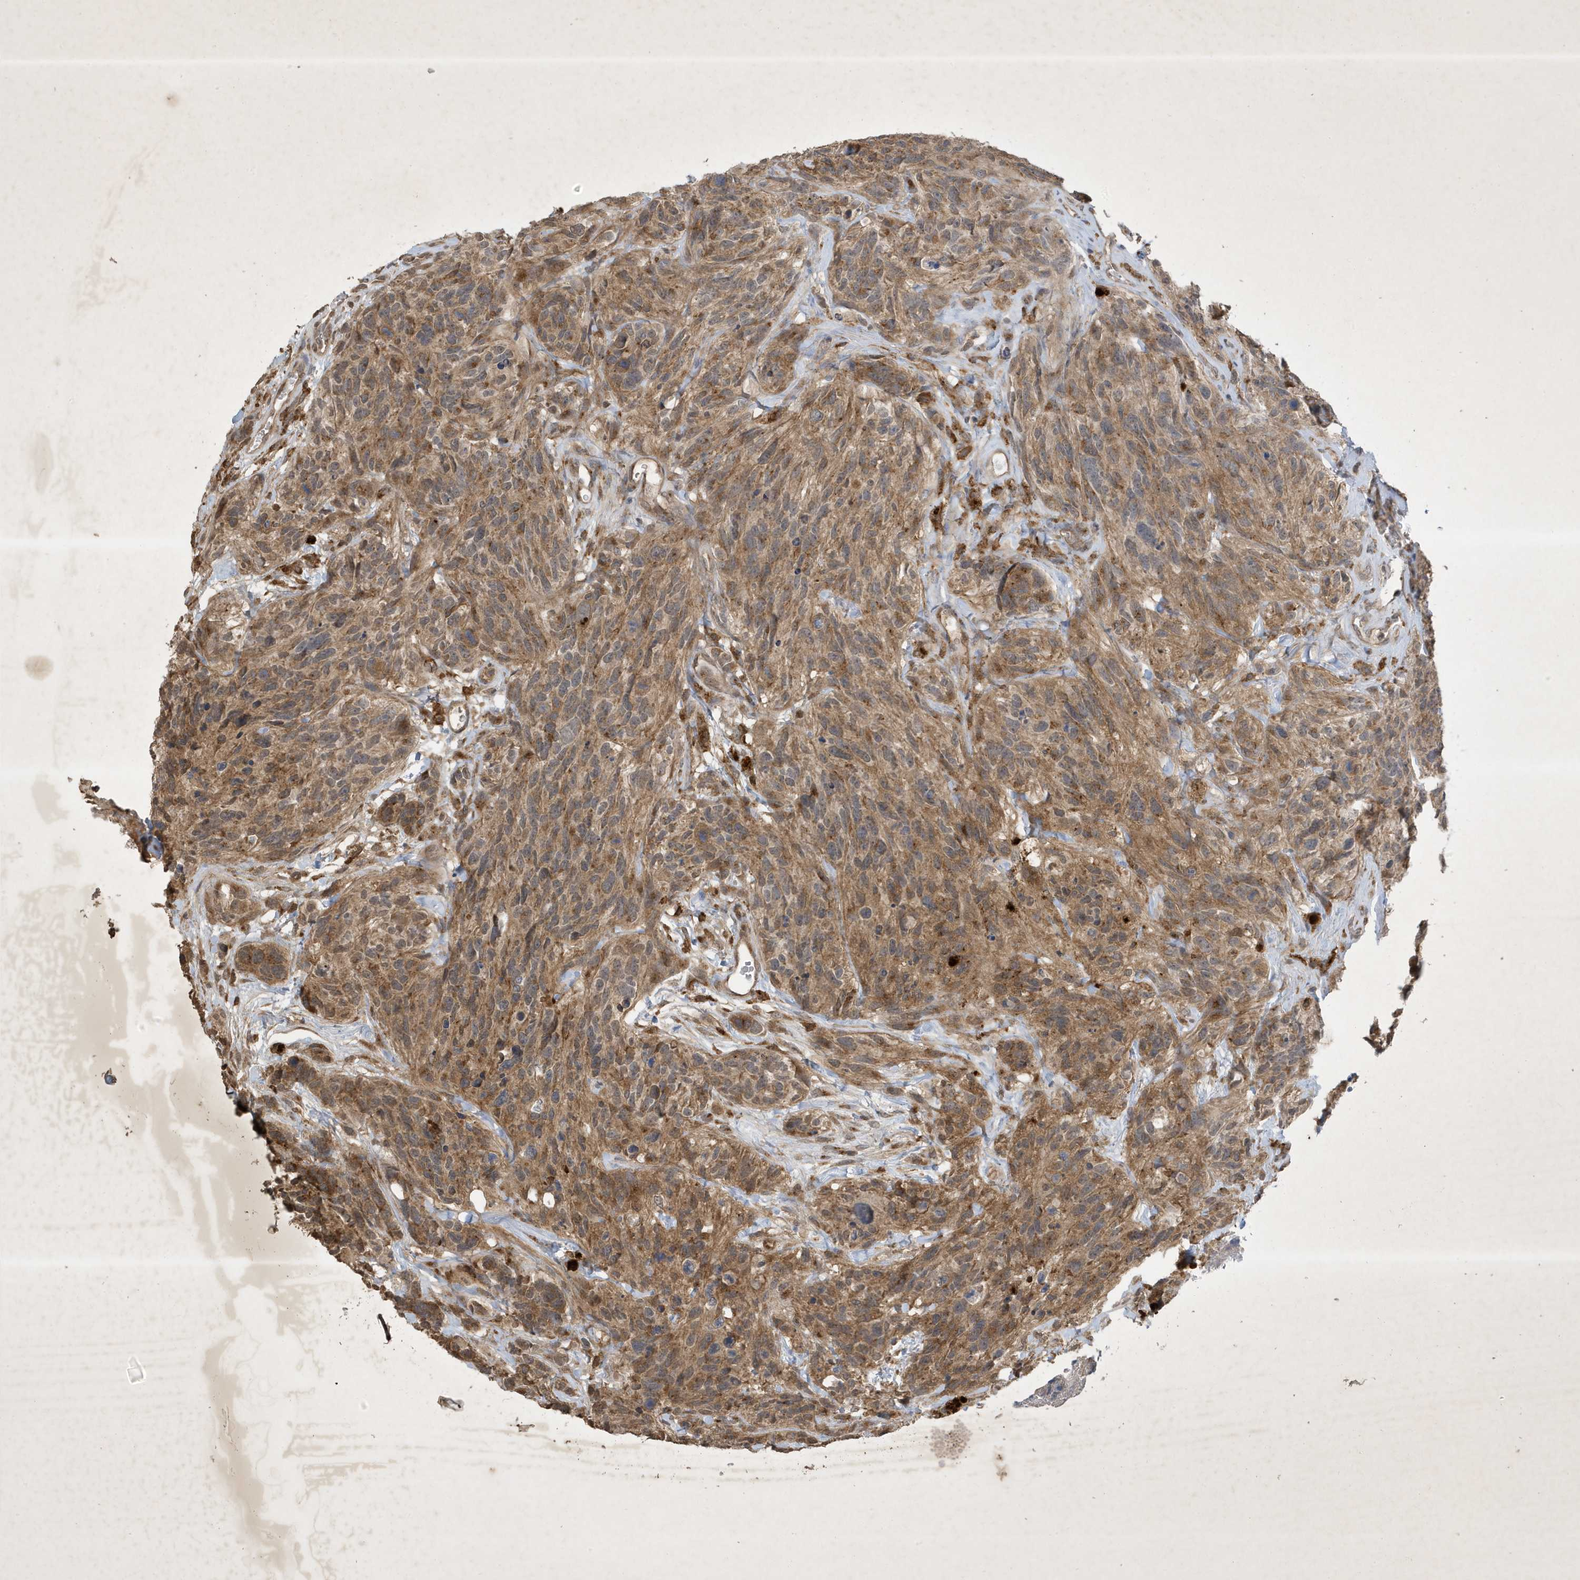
{"staining": {"intensity": "moderate", "quantity": ">75%", "location": "cytoplasmic/membranous"}, "tissue": "glioma", "cell_type": "Tumor cells", "image_type": "cancer", "snomed": [{"axis": "morphology", "description": "Glioma, malignant, High grade"}, {"axis": "topography", "description": "Brain"}], "caption": "An image of glioma stained for a protein shows moderate cytoplasmic/membranous brown staining in tumor cells.", "gene": "STX10", "patient": {"sex": "male", "age": 69}}